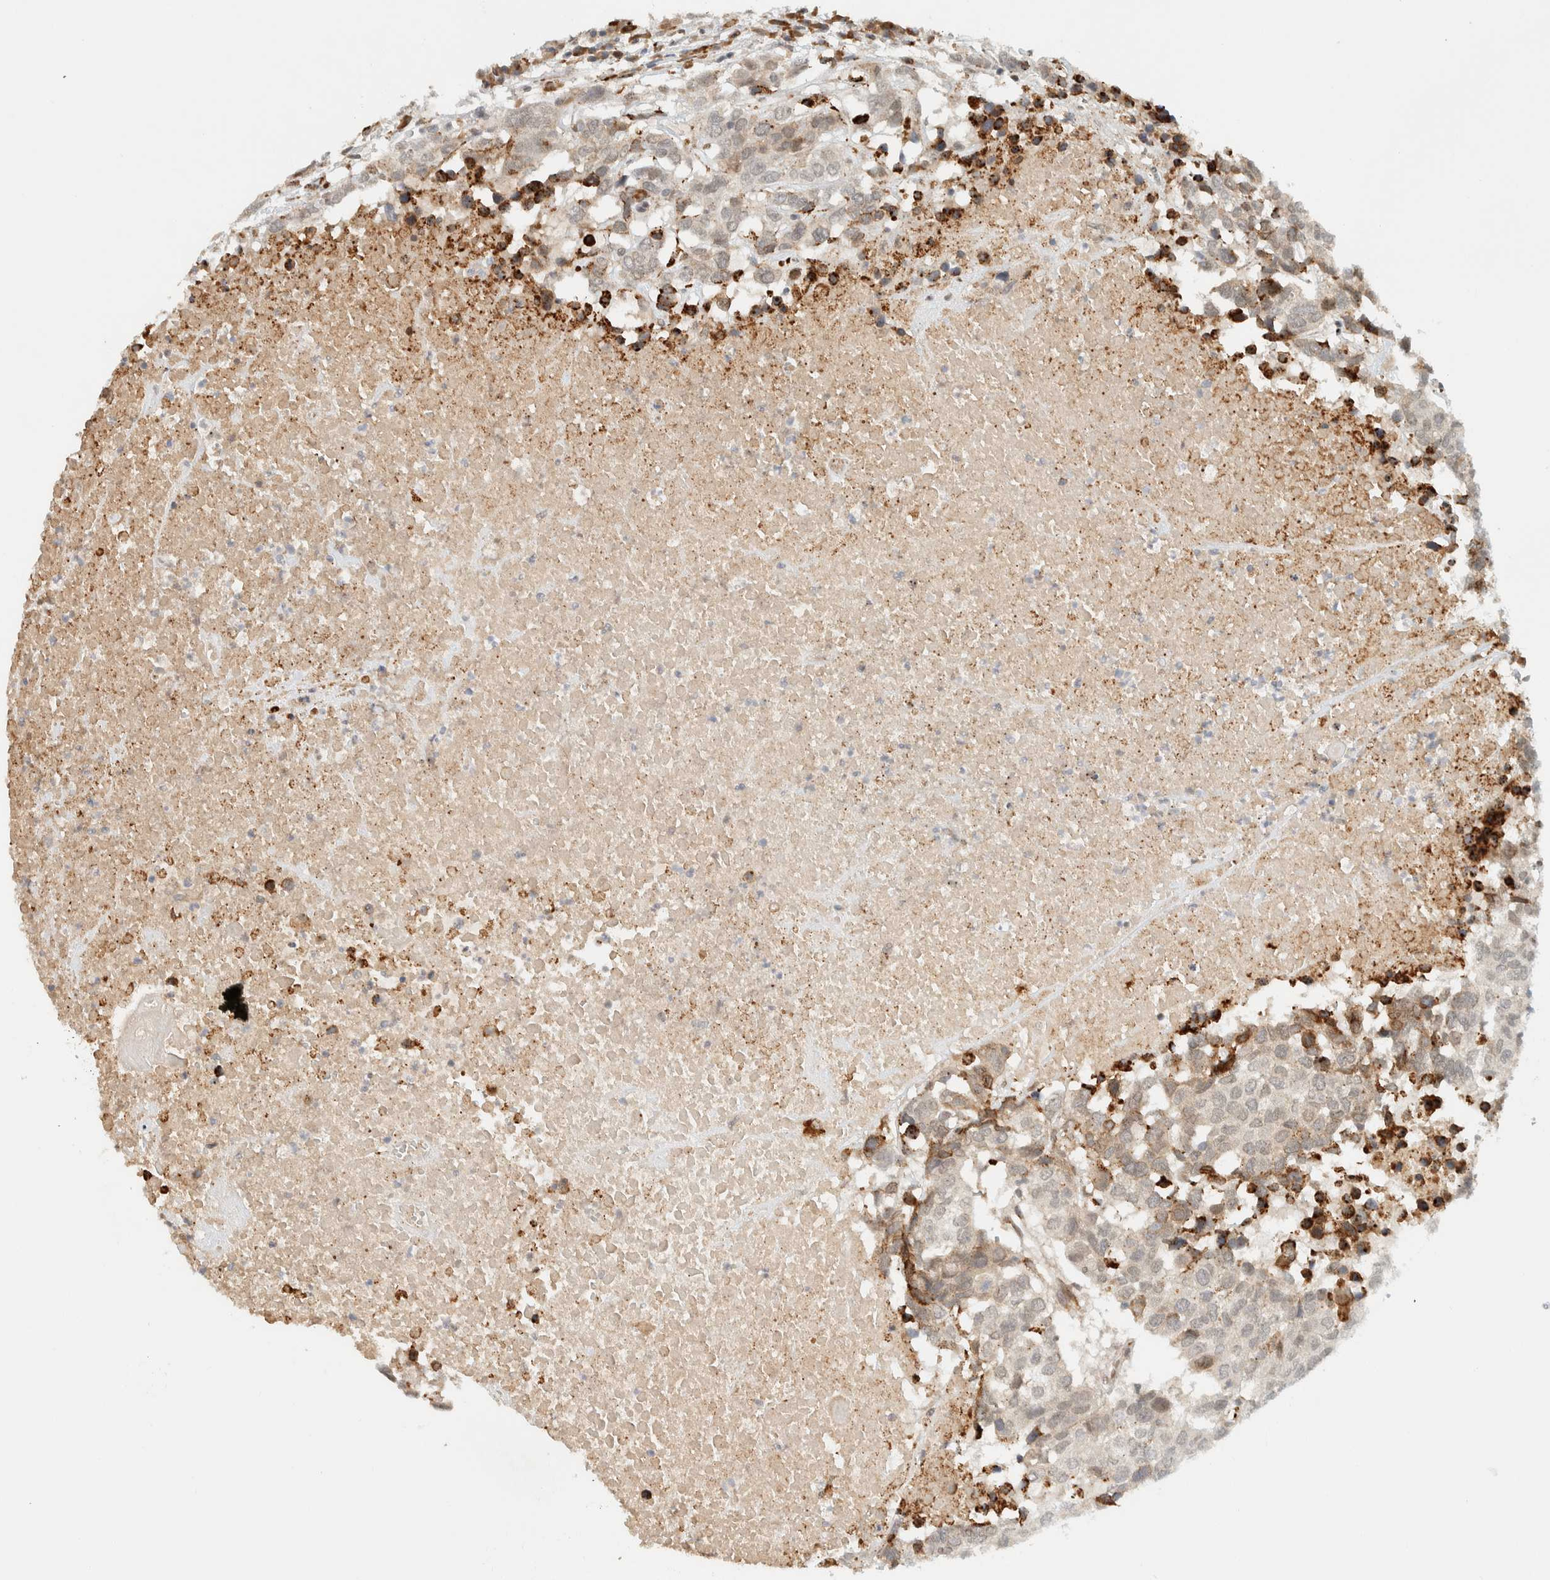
{"staining": {"intensity": "weak", "quantity": "<25%", "location": "cytoplasmic/membranous"}, "tissue": "head and neck cancer", "cell_type": "Tumor cells", "image_type": "cancer", "snomed": [{"axis": "morphology", "description": "Squamous cell carcinoma, NOS"}, {"axis": "topography", "description": "Head-Neck"}], "caption": "Human head and neck cancer stained for a protein using immunohistochemistry (IHC) displays no positivity in tumor cells.", "gene": "ITPRID1", "patient": {"sex": "male", "age": 66}}